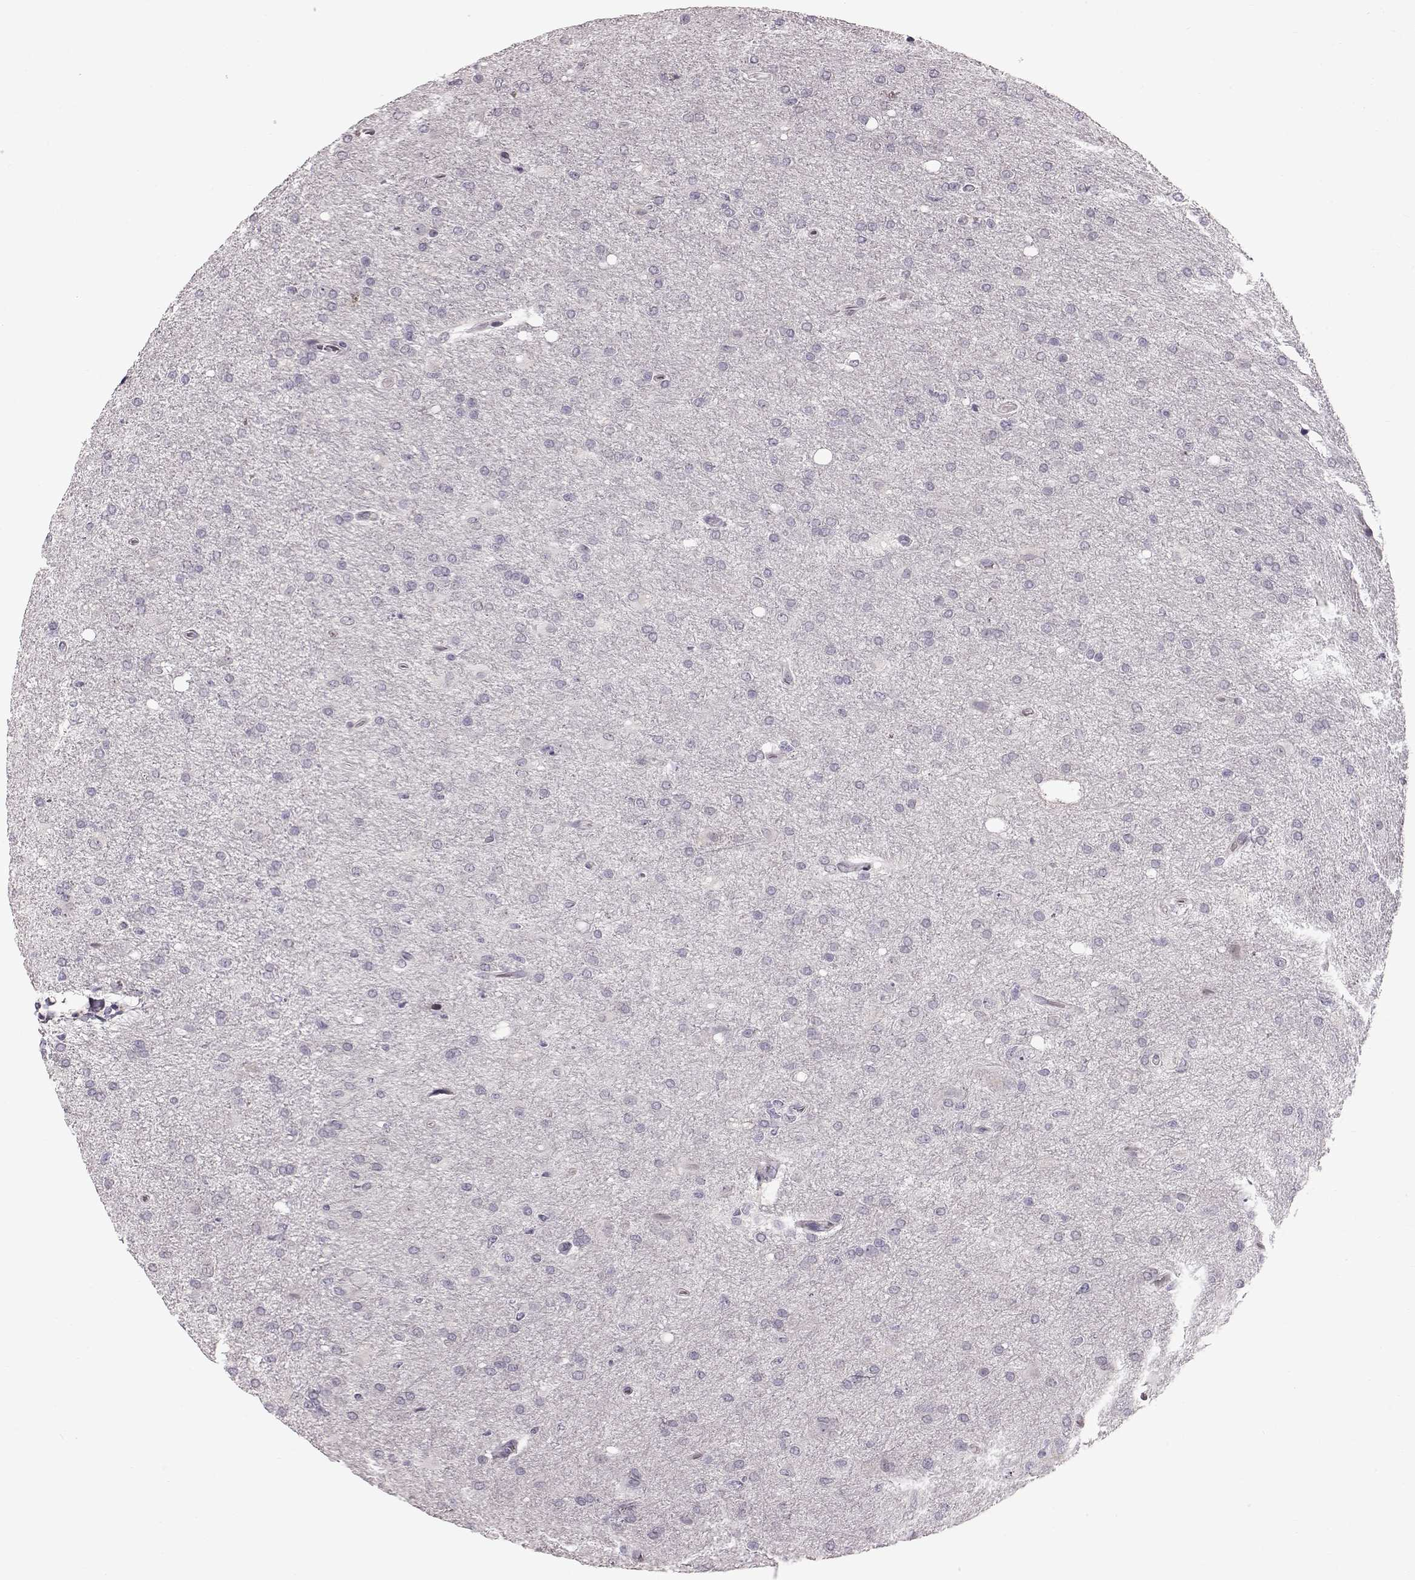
{"staining": {"intensity": "negative", "quantity": "none", "location": "none"}, "tissue": "glioma", "cell_type": "Tumor cells", "image_type": "cancer", "snomed": [{"axis": "morphology", "description": "Glioma, malignant, High grade"}, {"axis": "topography", "description": "Cerebral cortex"}], "caption": "The histopathology image displays no staining of tumor cells in glioma.", "gene": "TCHHL1", "patient": {"sex": "male", "age": 70}}